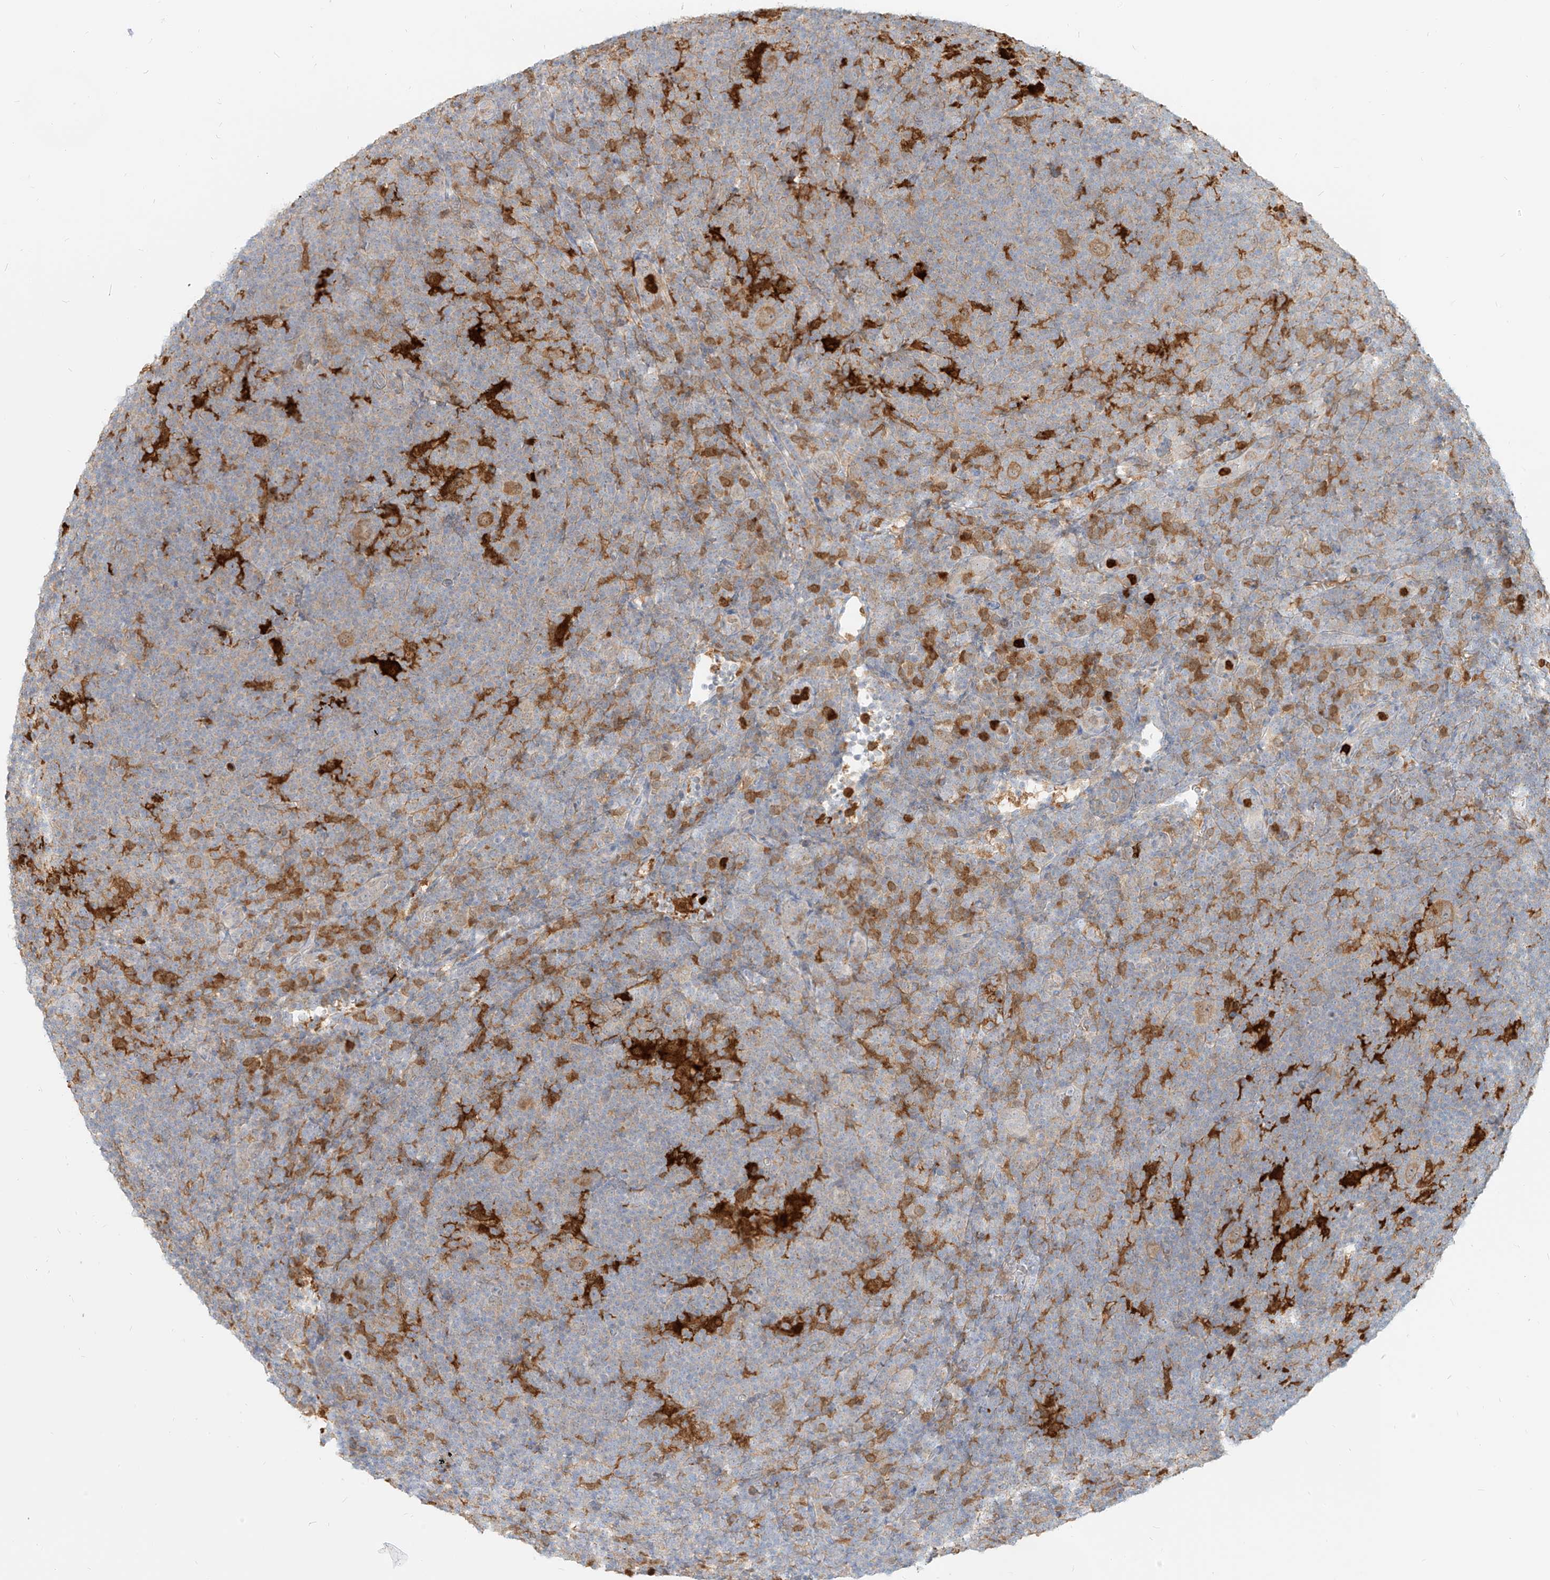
{"staining": {"intensity": "moderate", "quantity": ">75%", "location": "cytoplasmic/membranous"}, "tissue": "lymphoma", "cell_type": "Tumor cells", "image_type": "cancer", "snomed": [{"axis": "morphology", "description": "Hodgkin's disease, NOS"}, {"axis": "topography", "description": "Lymph node"}], "caption": "Protein staining by immunohistochemistry (IHC) reveals moderate cytoplasmic/membranous positivity in approximately >75% of tumor cells in Hodgkin's disease.", "gene": "PGD", "patient": {"sex": "female", "age": 57}}